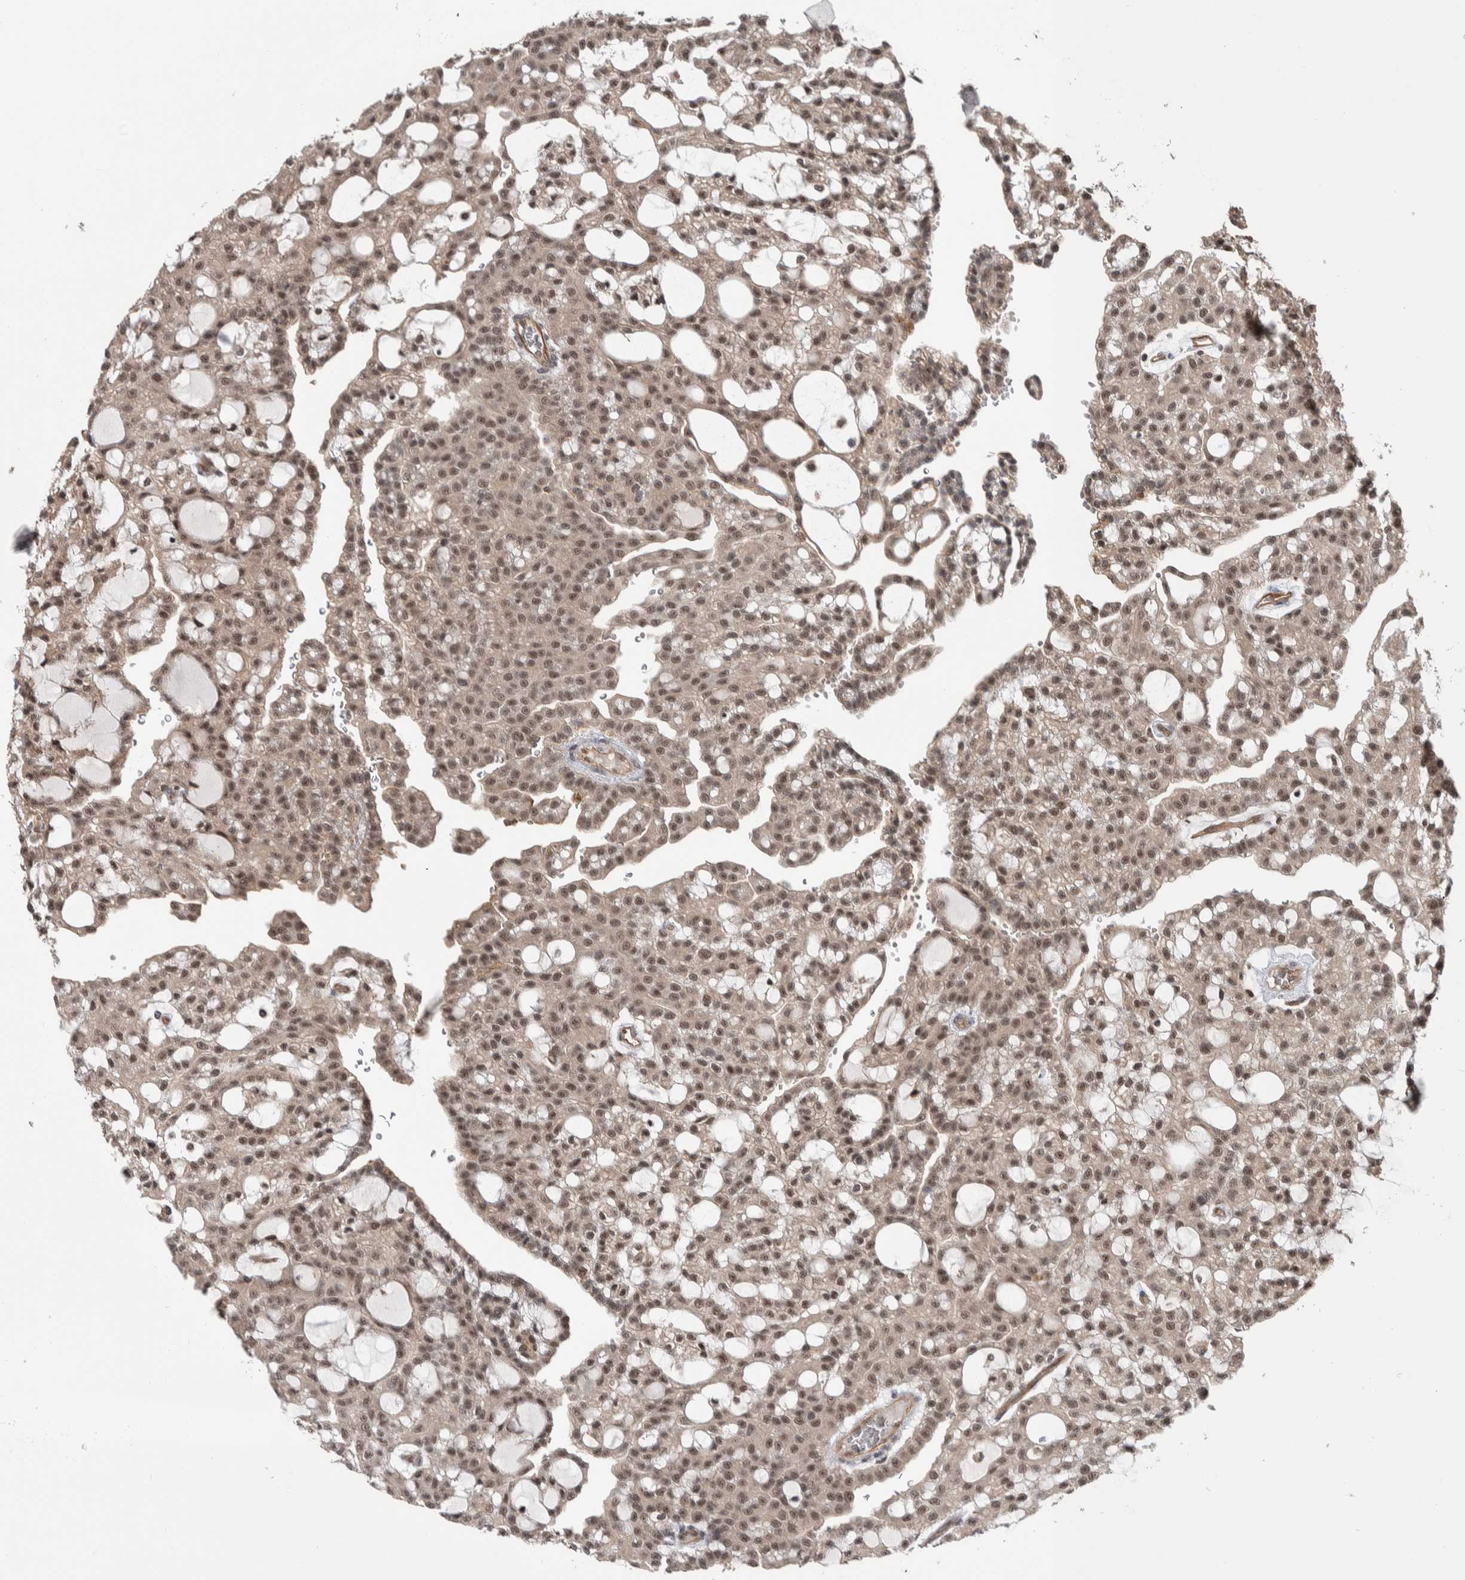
{"staining": {"intensity": "weak", "quantity": ">75%", "location": "nuclear"}, "tissue": "renal cancer", "cell_type": "Tumor cells", "image_type": "cancer", "snomed": [{"axis": "morphology", "description": "Adenocarcinoma, NOS"}, {"axis": "topography", "description": "Kidney"}], "caption": "Brown immunohistochemical staining in renal cancer (adenocarcinoma) demonstrates weak nuclear positivity in approximately >75% of tumor cells.", "gene": "PRDM4", "patient": {"sex": "male", "age": 63}}